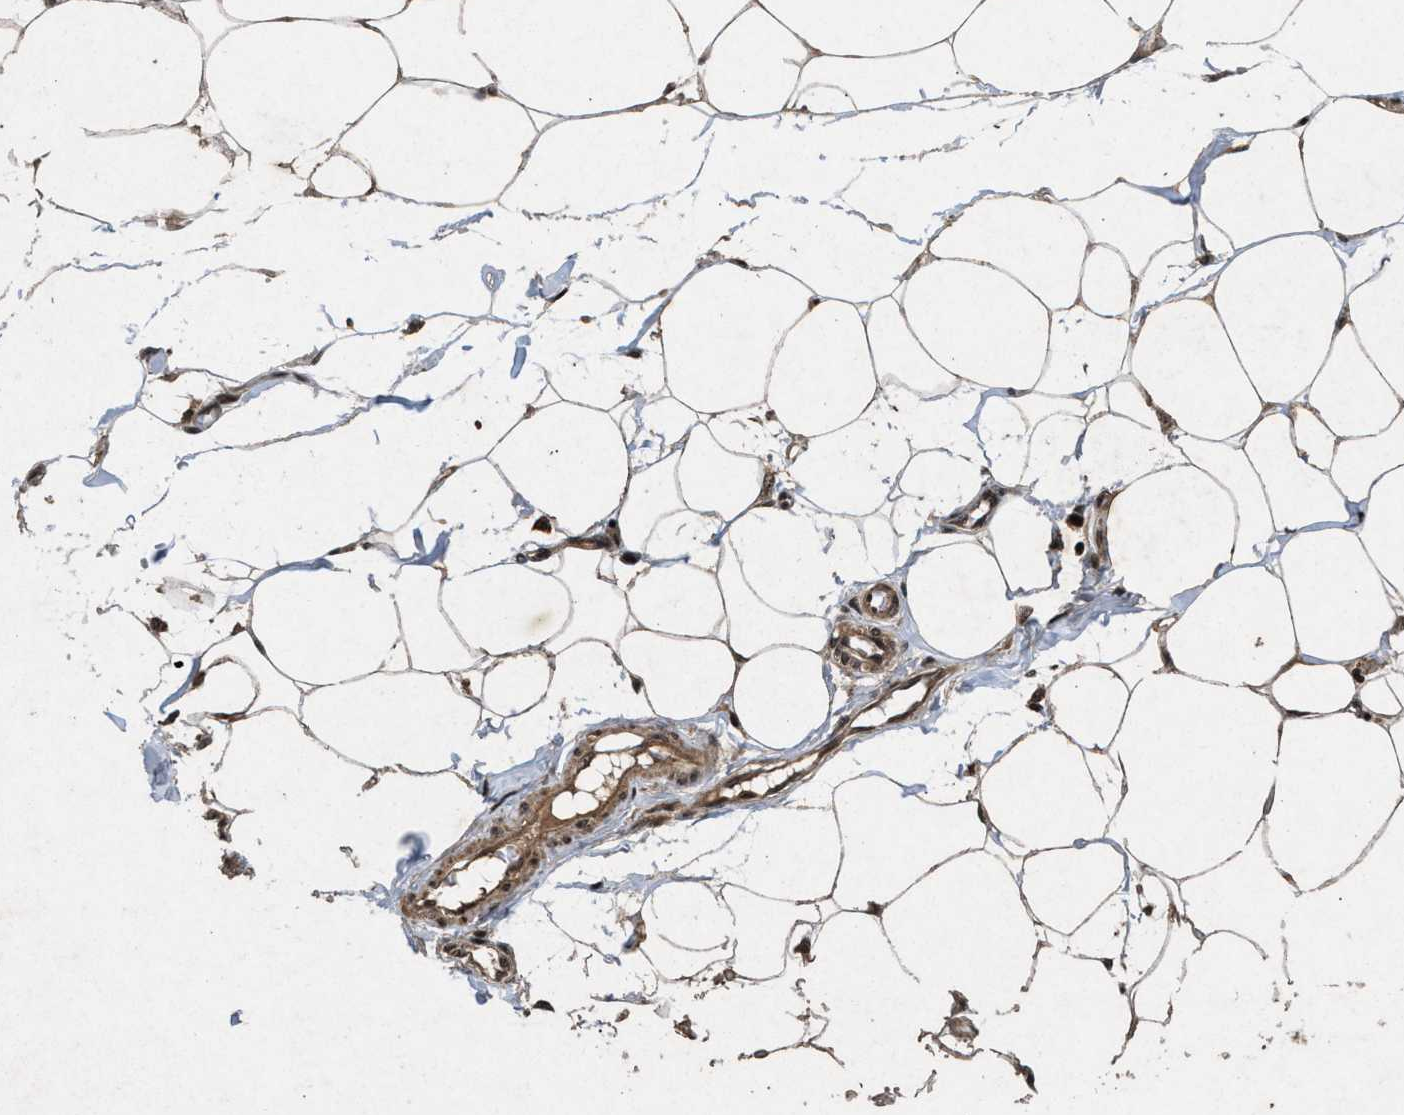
{"staining": {"intensity": "strong", "quantity": ">75%", "location": "nuclear"}, "tissue": "adipose tissue", "cell_type": "Adipocytes", "image_type": "normal", "snomed": [{"axis": "morphology", "description": "Normal tissue, NOS"}, {"axis": "morphology", "description": "Adenocarcinoma, NOS"}, {"axis": "topography", "description": "Colon"}, {"axis": "topography", "description": "Peripheral nerve tissue"}], "caption": "A brown stain labels strong nuclear expression of a protein in adipocytes of benign human adipose tissue. (Stains: DAB (3,3'-diaminobenzidine) in brown, nuclei in blue, Microscopy: brightfield microscopy at high magnification).", "gene": "WIZ", "patient": {"sex": "male", "age": 14}}